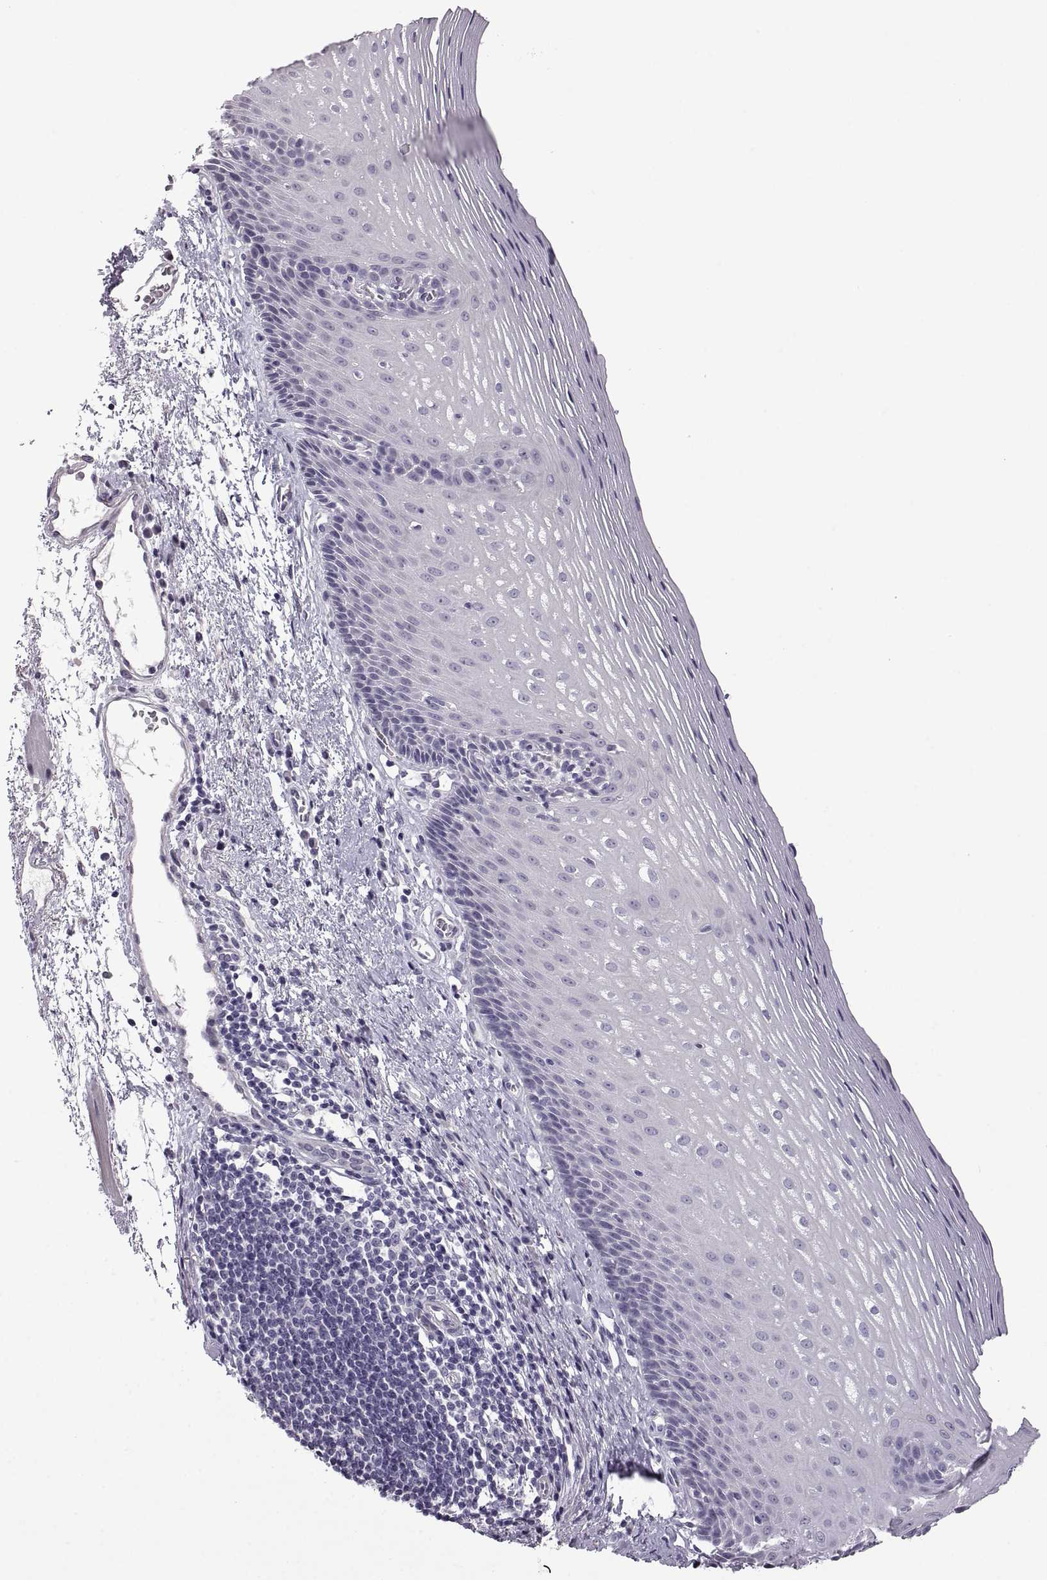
{"staining": {"intensity": "negative", "quantity": "none", "location": "none"}, "tissue": "esophagus", "cell_type": "Squamous epithelial cells", "image_type": "normal", "snomed": [{"axis": "morphology", "description": "Normal tissue, NOS"}, {"axis": "topography", "description": "Esophagus"}], "caption": "The photomicrograph shows no significant expression in squamous epithelial cells of esophagus.", "gene": "FAM170A", "patient": {"sex": "male", "age": 76}}